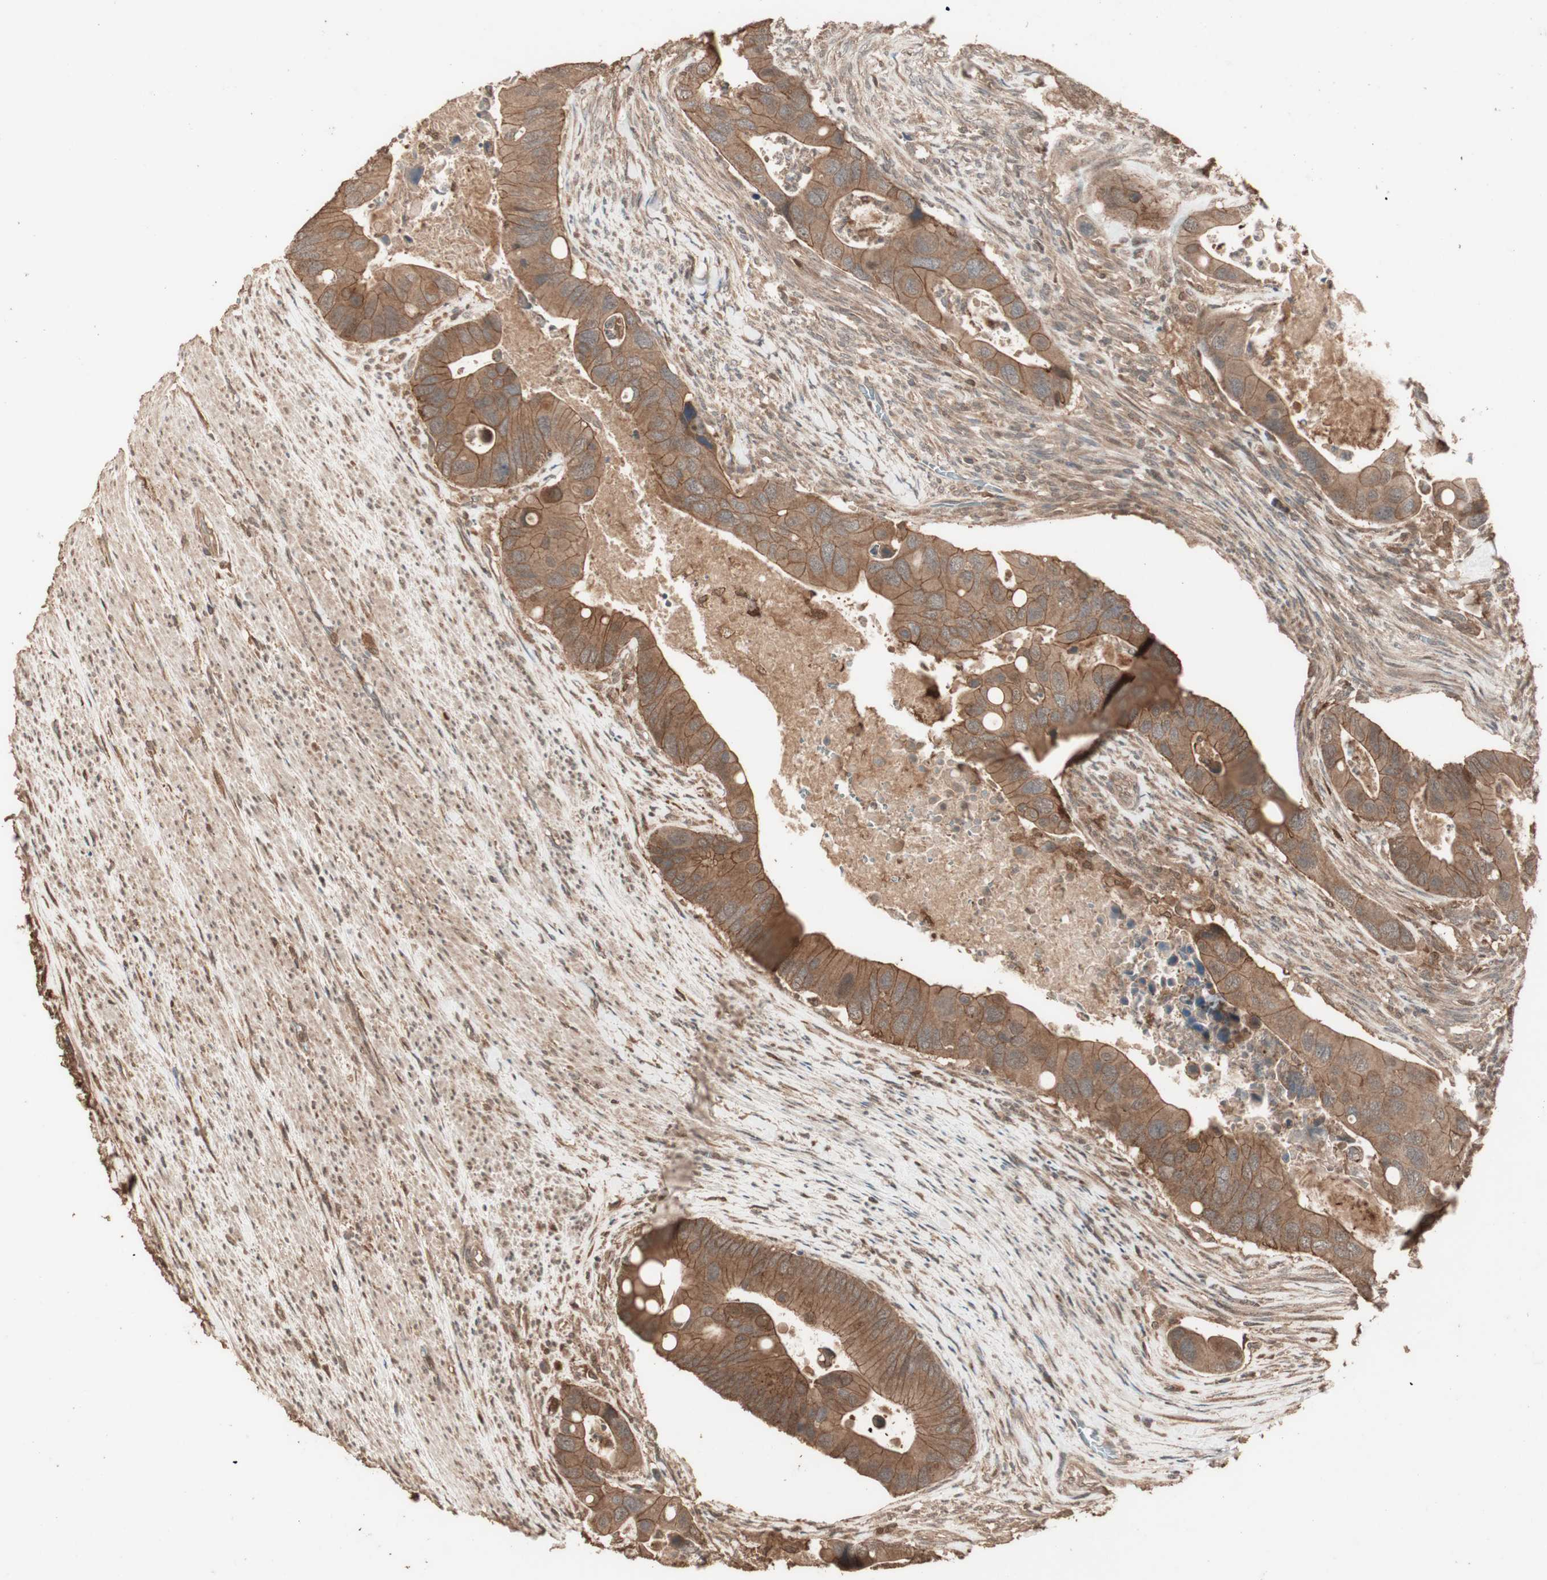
{"staining": {"intensity": "strong", "quantity": ">75%", "location": "cytoplasmic/membranous"}, "tissue": "colorectal cancer", "cell_type": "Tumor cells", "image_type": "cancer", "snomed": [{"axis": "morphology", "description": "Adenocarcinoma, NOS"}, {"axis": "topography", "description": "Rectum"}], "caption": "Immunohistochemical staining of human colorectal cancer (adenocarcinoma) shows high levels of strong cytoplasmic/membranous protein positivity in about >75% of tumor cells.", "gene": "USP20", "patient": {"sex": "female", "age": 57}}